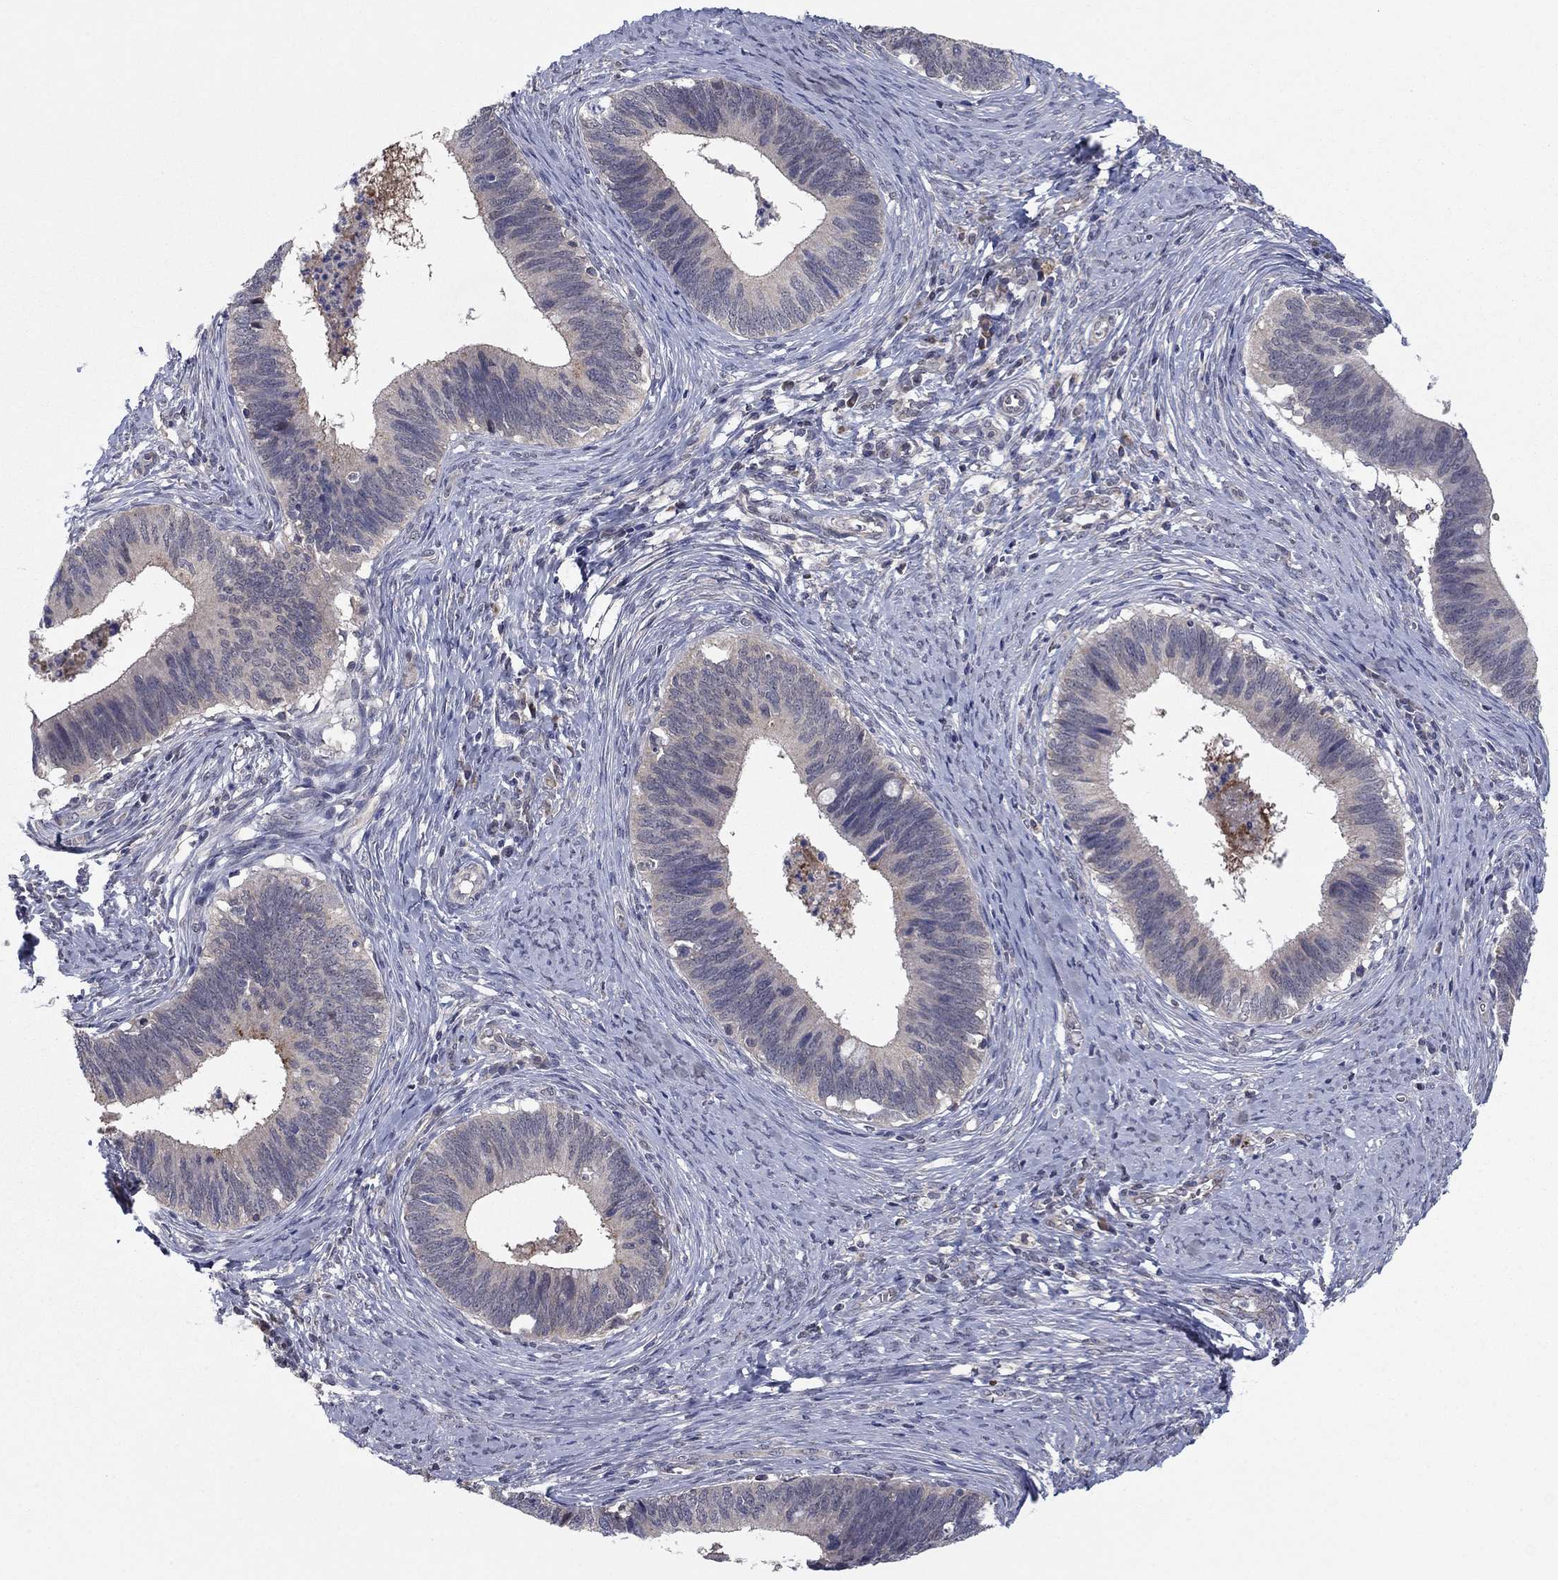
{"staining": {"intensity": "weak", "quantity": "<25%", "location": "cytoplasmic/membranous"}, "tissue": "cervical cancer", "cell_type": "Tumor cells", "image_type": "cancer", "snomed": [{"axis": "morphology", "description": "Adenocarcinoma, NOS"}, {"axis": "topography", "description": "Cervix"}], "caption": "This image is of cervical cancer (adenocarcinoma) stained with immunohistochemistry (IHC) to label a protein in brown with the nuclei are counter-stained blue. There is no positivity in tumor cells.", "gene": "GRHPR", "patient": {"sex": "female", "age": 42}}